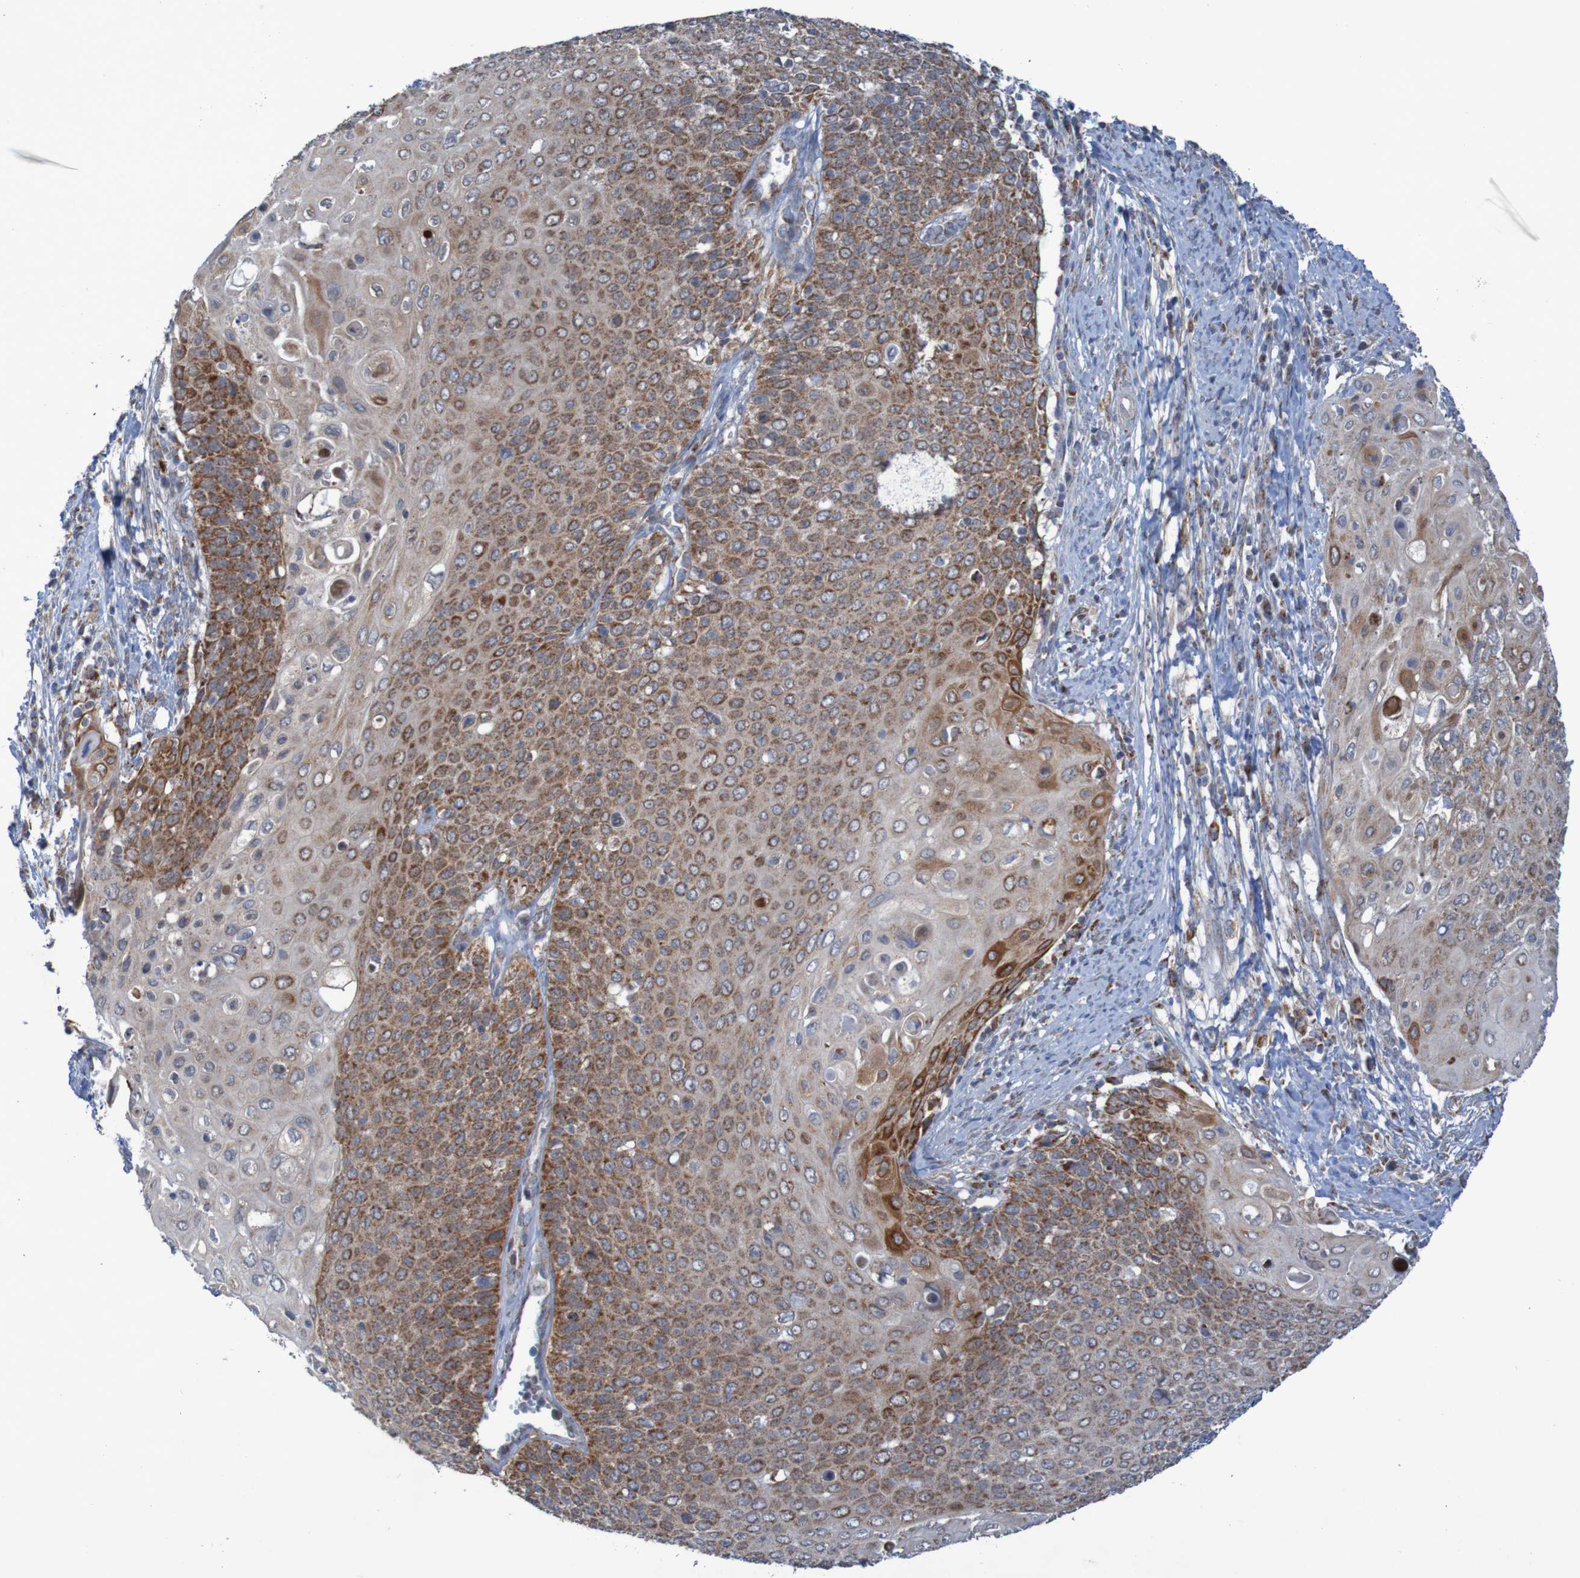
{"staining": {"intensity": "moderate", "quantity": ">75%", "location": "cytoplasmic/membranous"}, "tissue": "cervical cancer", "cell_type": "Tumor cells", "image_type": "cancer", "snomed": [{"axis": "morphology", "description": "Squamous cell carcinoma, NOS"}, {"axis": "topography", "description": "Cervix"}], "caption": "Protein expression analysis of squamous cell carcinoma (cervical) demonstrates moderate cytoplasmic/membranous expression in about >75% of tumor cells. The staining was performed using DAB, with brown indicating positive protein expression. Nuclei are stained blue with hematoxylin.", "gene": "CCDC51", "patient": {"sex": "female", "age": 39}}